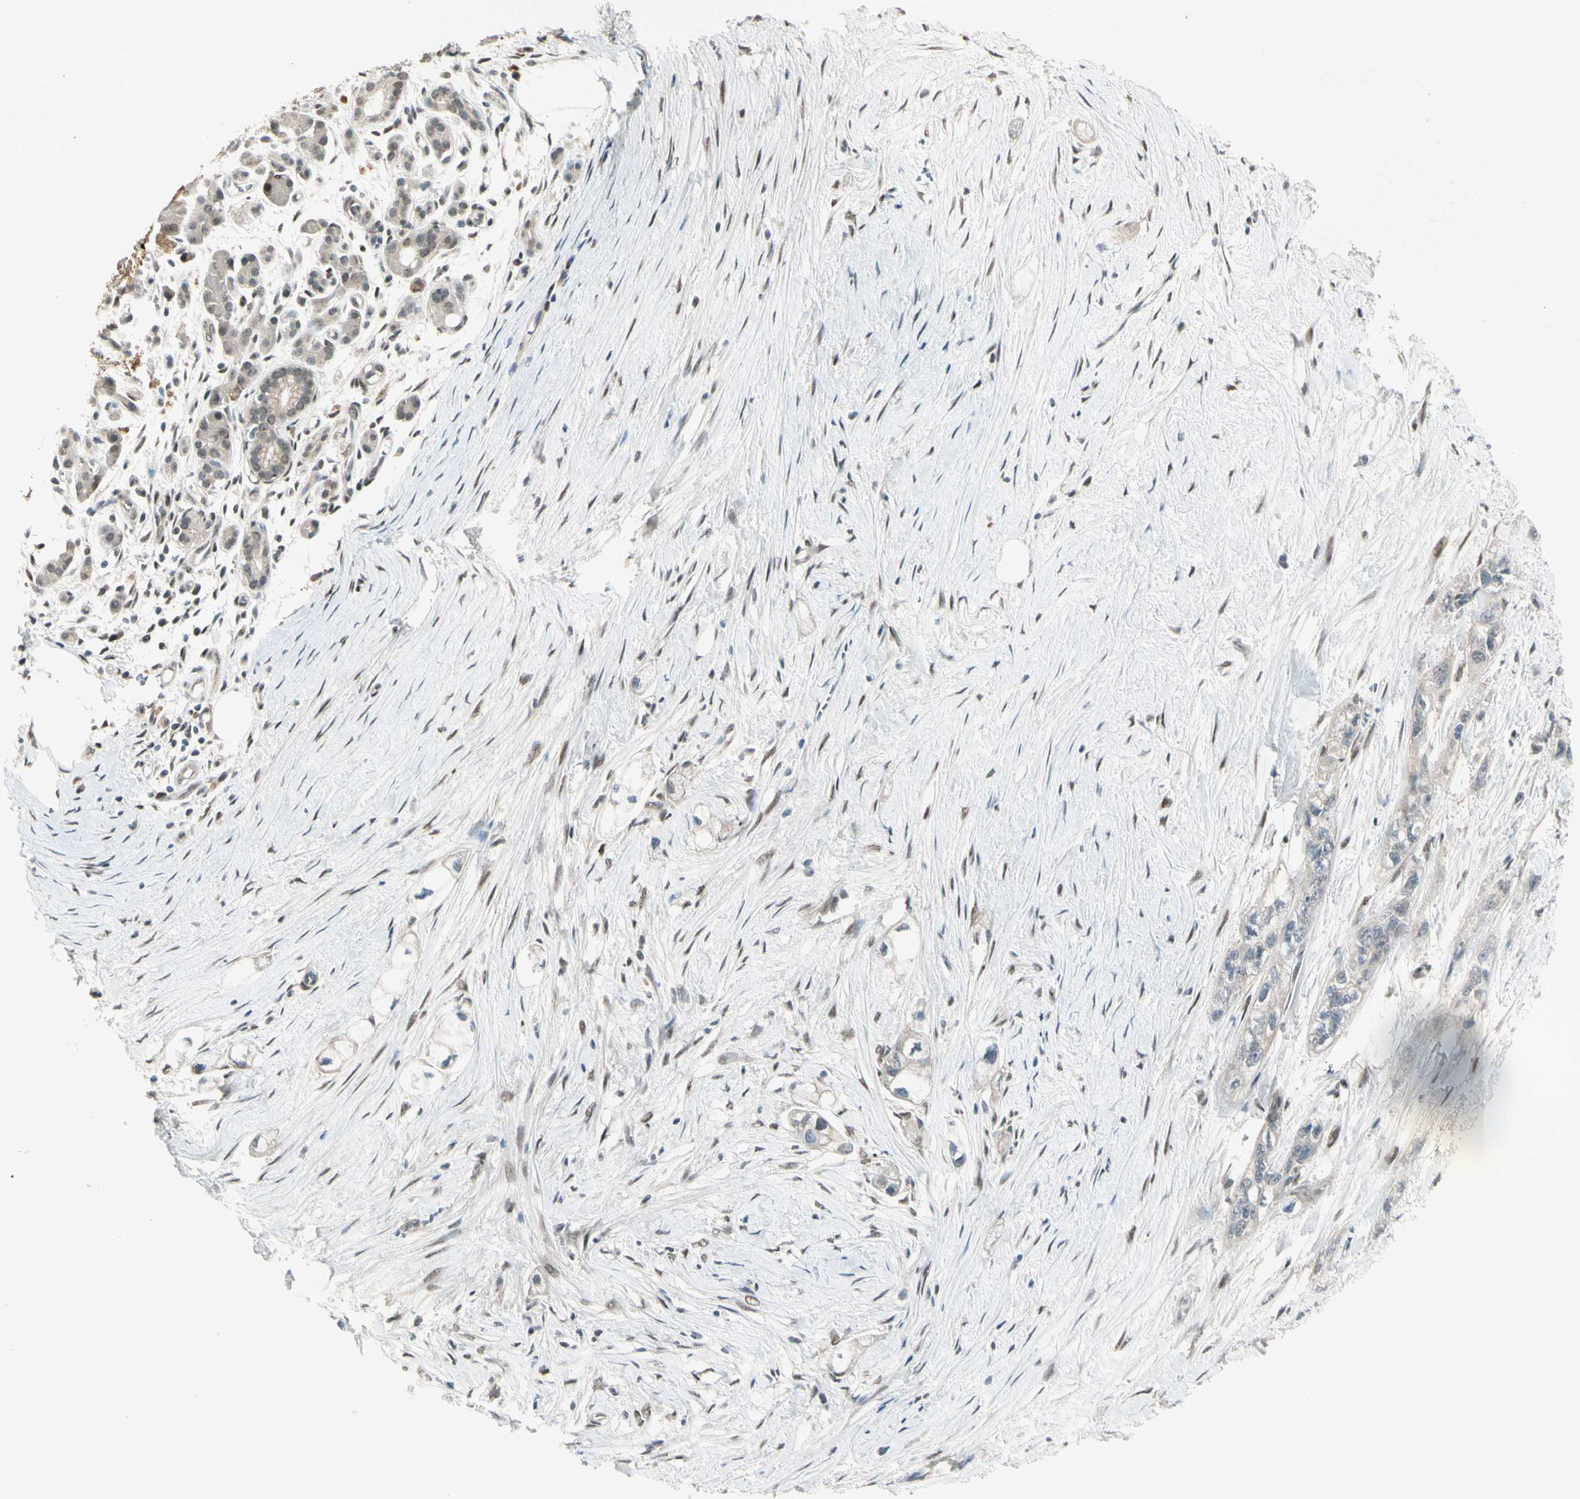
{"staining": {"intensity": "negative", "quantity": "none", "location": "none"}, "tissue": "pancreatic cancer", "cell_type": "Tumor cells", "image_type": "cancer", "snomed": [{"axis": "morphology", "description": "Adenocarcinoma, NOS"}, {"axis": "topography", "description": "Pancreas"}], "caption": "High magnification brightfield microscopy of adenocarcinoma (pancreatic) stained with DAB (3,3'-diaminobenzidine) (brown) and counterstained with hematoxylin (blue): tumor cells show no significant positivity.", "gene": "GTF3A", "patient": {"sex": "male", "age": 74}}